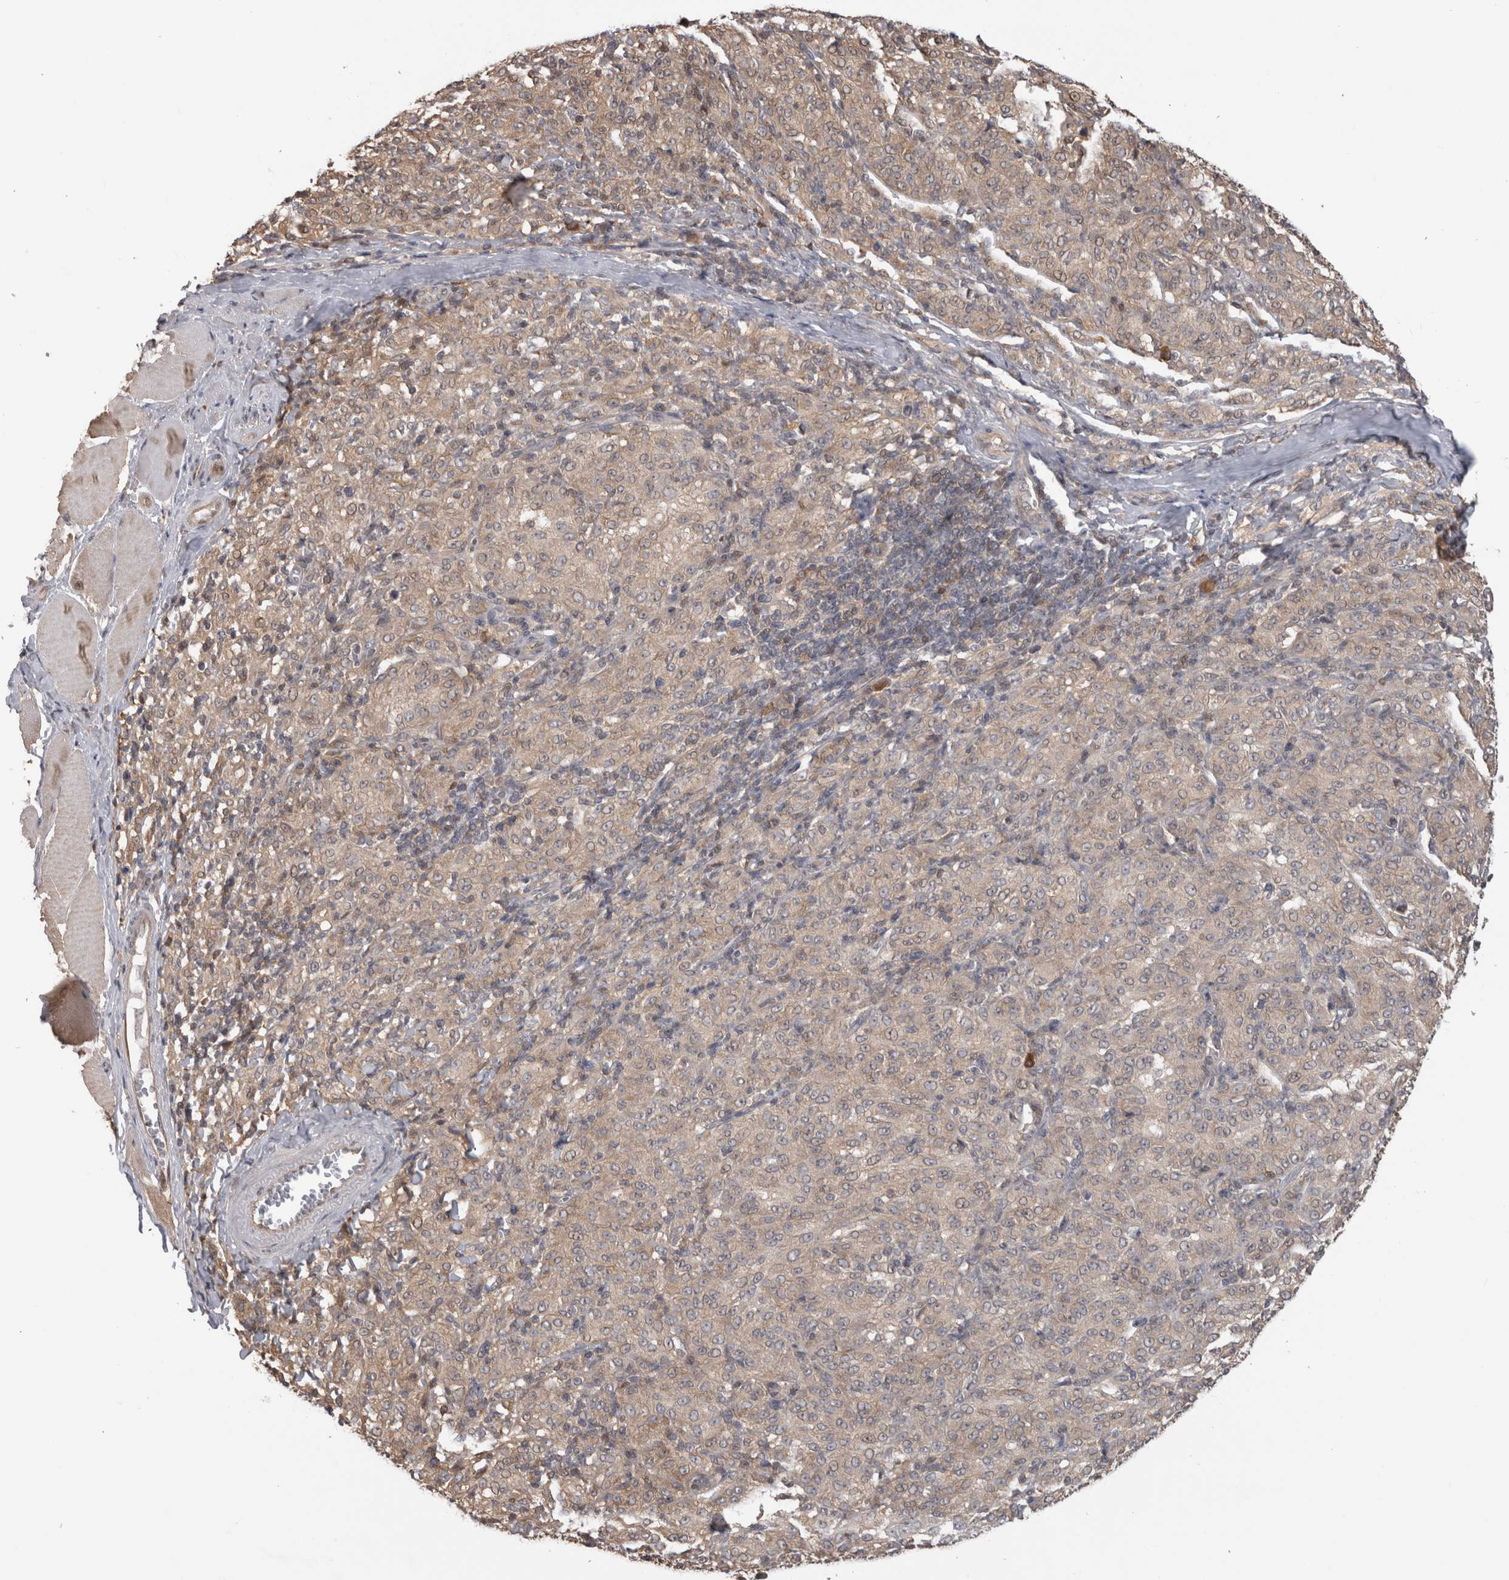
{"staining": {"intensity": "weak", "quantity": ">75%", "location": "cytoplasmic/membranous"}, "tissue": "melanoma", "cell_type": "Tumor cells", "image_type": "cancer", "snomed": [{"axis": "morphology", "description": "Malignant melanoma, NOS"}, {"axis": "topography", "description": "Skin"}], "caption": "Immunohistochemical staining of malignant melanoma demonstrates low levels of weak cytoplasmic/membranous positivity in about >75% of tumor cells. Using DAB (brown) and hematoxylin (blue) stains, captured at high magnification using brightfield microscopy.", "gene": "USH1G", "patient": {"sex": "female", "age": 72}}